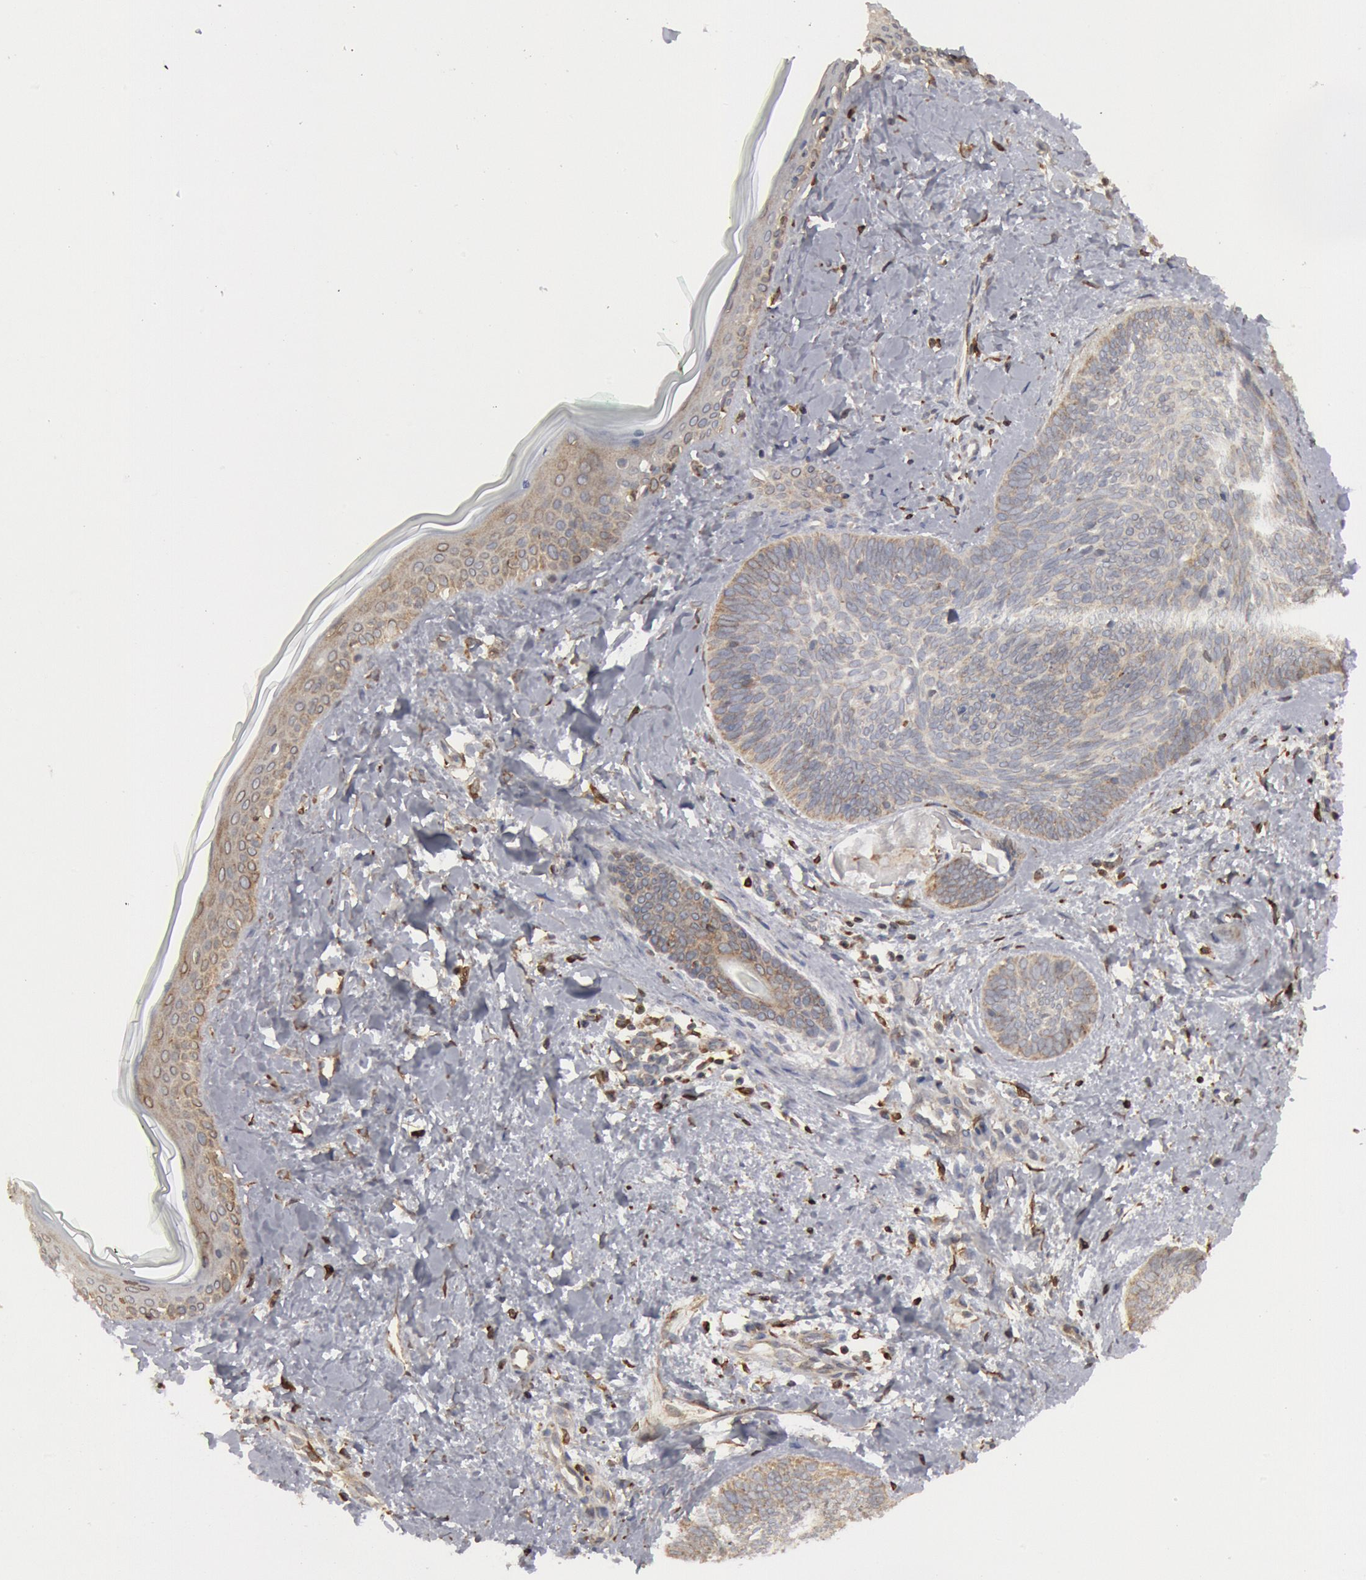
{"staining": {"intensity": "negative", "quantity": "none", "location": "none"}, "tissue": "skin cancer", "cell_type": "Tumor cells", "image_type": "cancer", "snomed": [{"axis": "morphology", "description": "Basal cell carcinoma"}, {"axis": "topography", "description": "Skin"}], "caption": "This photomicrograph is of skin basal cell carcinoma stained with immunohistochemistry (IHC) to label a protein in brown with the nuclei are counter-stained blue. There is no expression in tumor cells. (DAB (3,3'-diaminobenzidine) immunohistochemistry, high magnification).", "gene": "OSBPL8", "patient": {"sex": "female", "age": 81}}